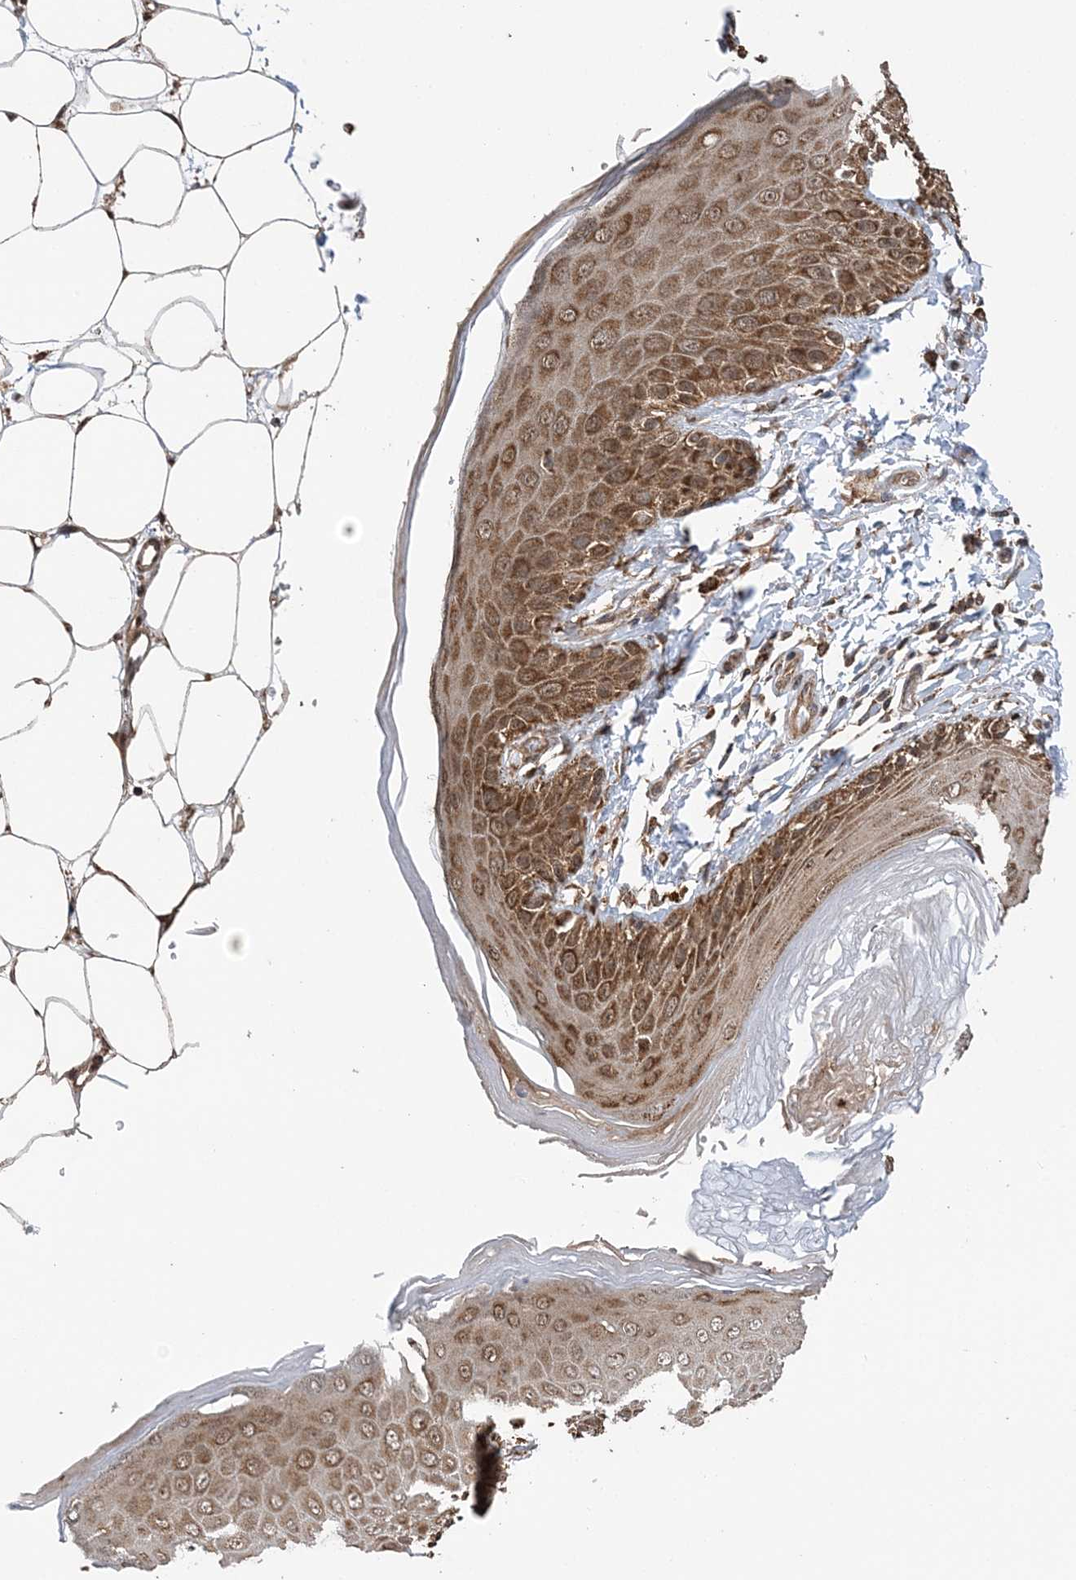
{"staining": {"intensity": "strong", "quantity": ">75%", "location": "cytoplasmic/membranous,nuclear"}, "tissue": "skin", "cell_type": "Epidermal cells", "image_type": "normal", "snomed": [{"axis": "morphology", "description": "Normal tissue, NOS"}, {"axis": "topography", "description": "Anal"}], "caption": "An image showing strong cytoplasmic/membranous,nuclear staining in about >75% of epidermal cells in unremarkable skin, as visualized by brown immunohistochemical staining.", "gene": "PCBP1", "patient": {"sex": "male", "age": 44}}